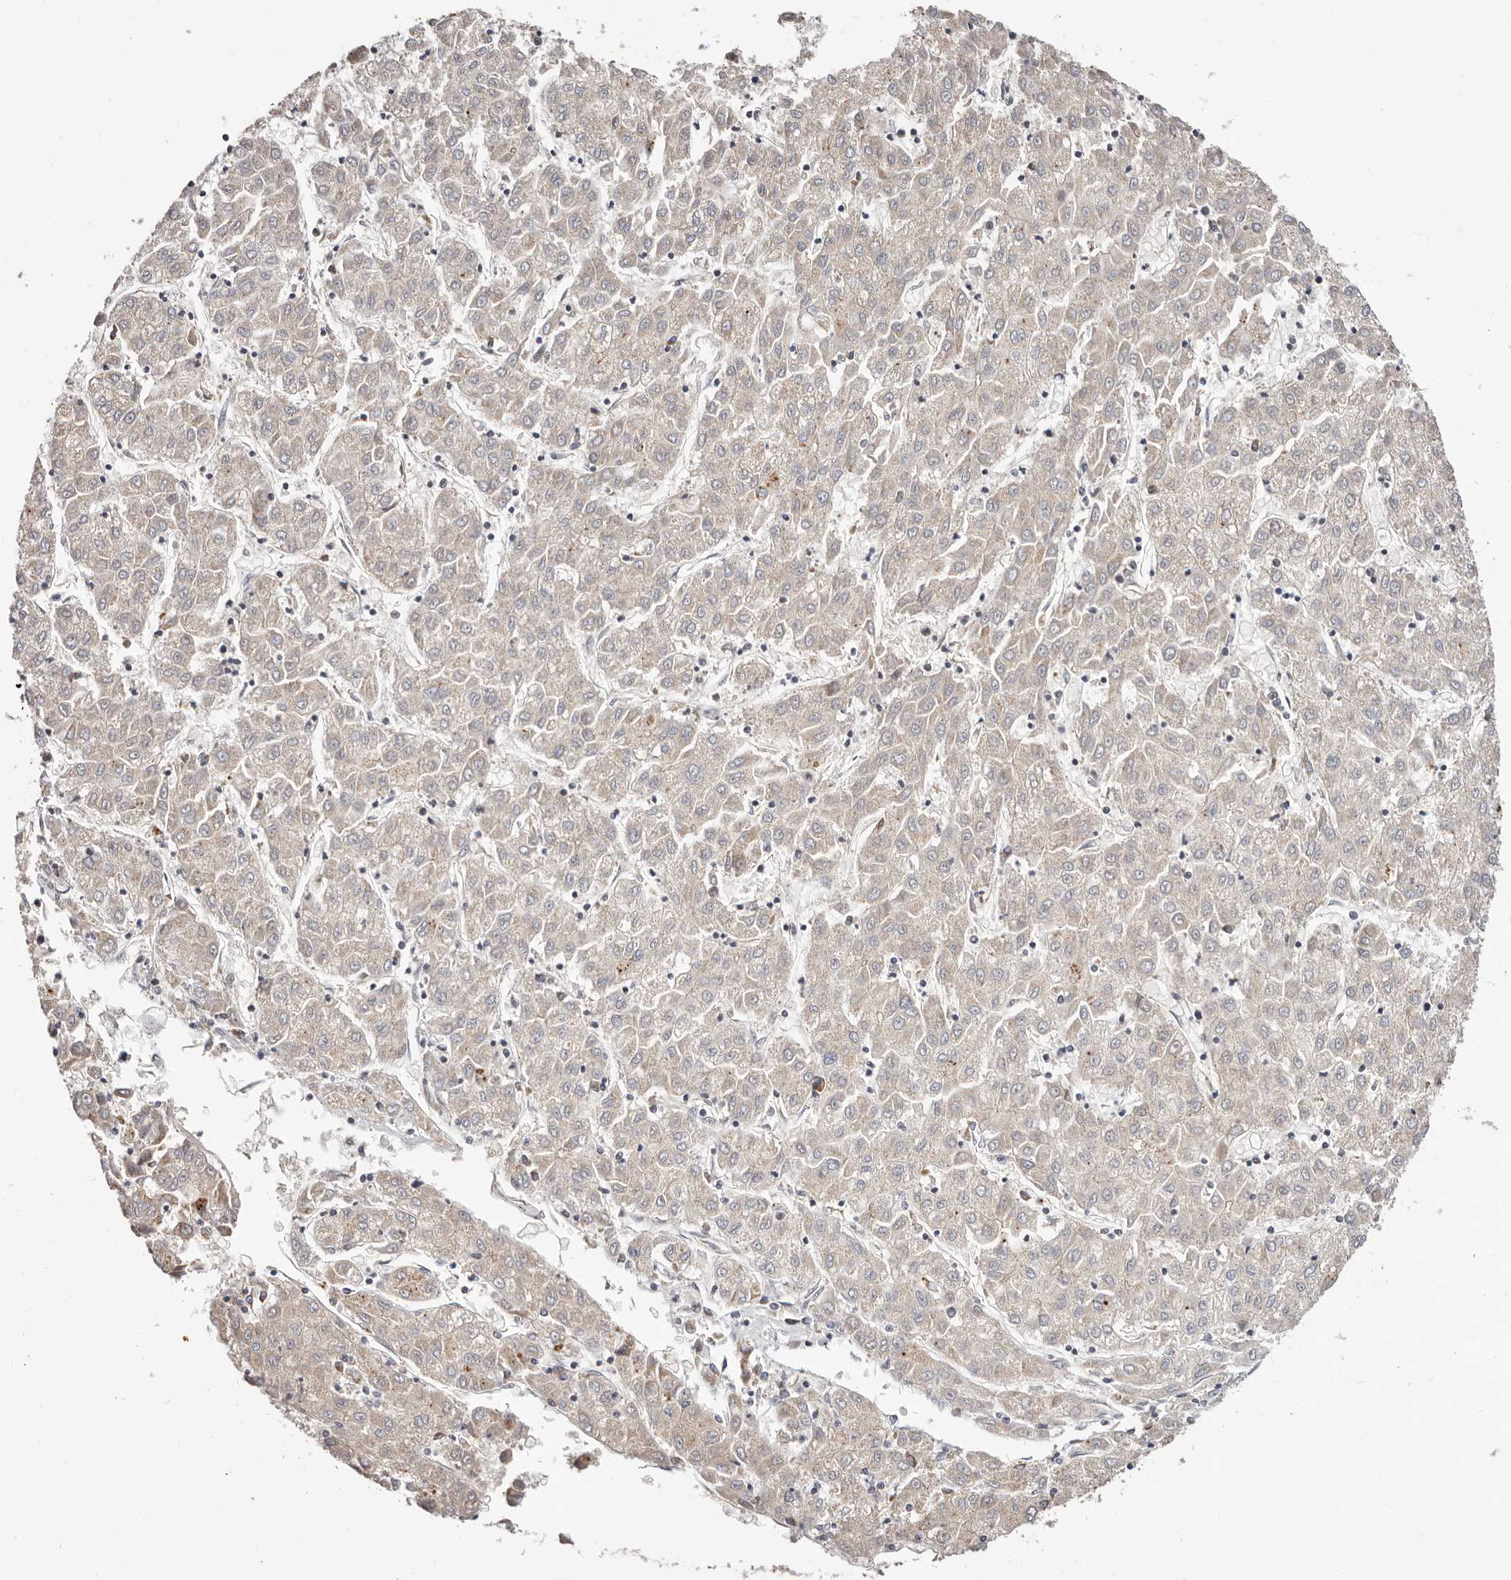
{"staining": {"intensity": "negative", "quantity": "none", "location": "none"}, "tissue": "liver cancer", "cell_type": "Tumor cells", "image_type": "cancer", "snomed": [{"axis": "morphology", "description": "Carcinoma, Hepatocellular, NOS"}, {"axis": "topography", "description": "Liver"}], "caption": "A histopathology image of liver cancer (hepatocellular carcinoma) stained for a protein reveals no brown staining in tumor cells.", "gene": "USP33", "patient": {"sex": "male", "age": 72}}